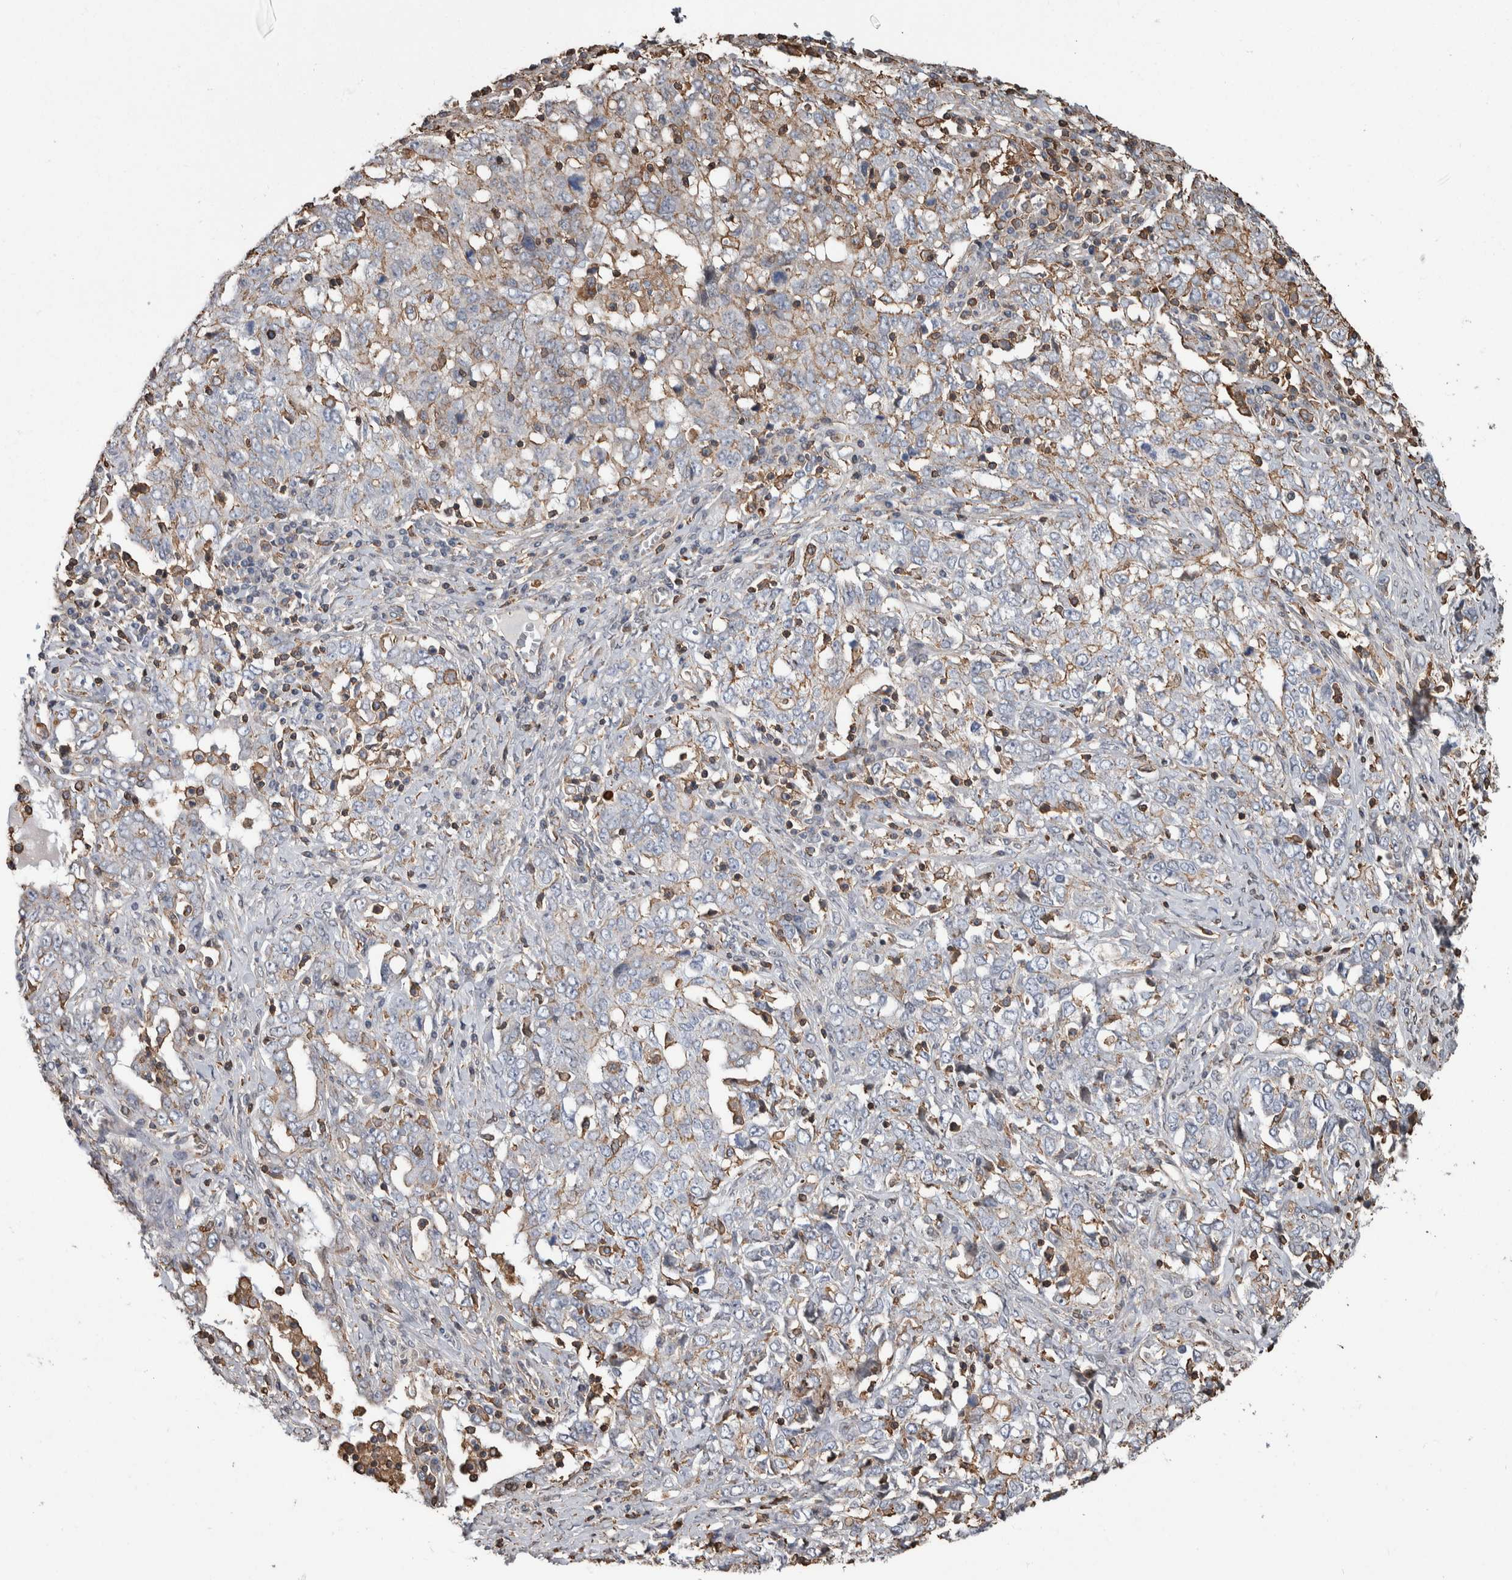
{"staining": {"intensity": "weak", "quantity": "25%-75%", "location": "cytoplasmic/membranous"}, "tissue": "ovarian cancer", "cell_type": "Tumor cells", "image_type": "cancer", "snomed": [{"axis": "morphology", "description": "Carcinoma, endometroid"}, {"axis": "topography", "description": "Ovary"}], "caption": "Immunohistochemical staining of human ovarian cancer (endometroid carcinoma) exhibits low levels of weak cytoplasmic/membranous expression in approximately 25%-75% of tumor cells. (DAB (3,3'-diaminobenzidine) IHC with brightfield microscopy, high magnification).", "gene": "ENPP2", "patient": {"sex": "female", "age": 62}}